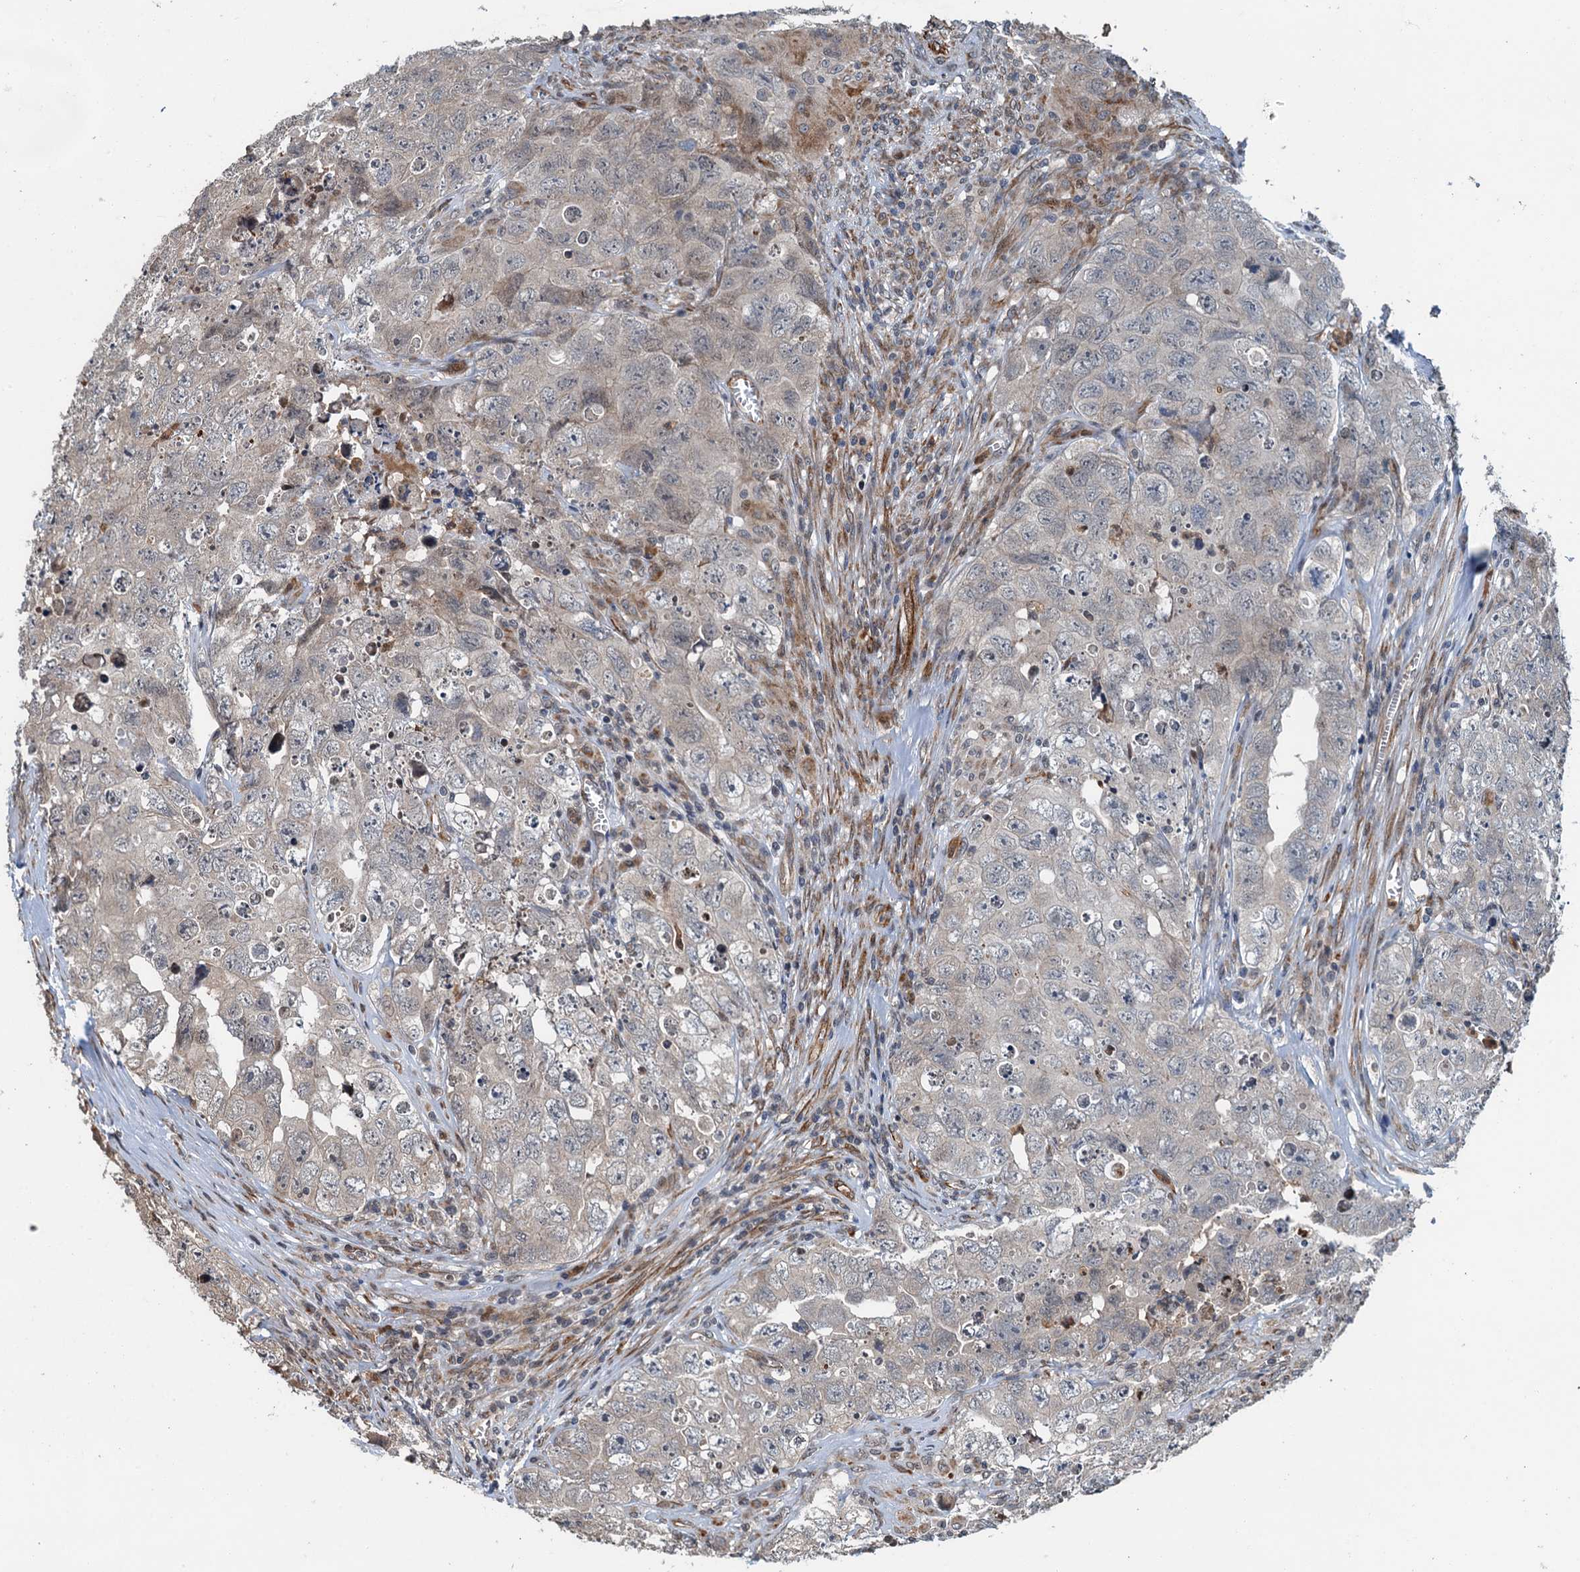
{"staining": {"intensity": "negative", "quantity": "none", "location": "none"}, "tissue": "testis cancer", "cell_type": "Tumor cells", "image_type": "cancer", "snomed": [{"axis": "morphology", "description": "Seminoma, NOS"}, {"axis": "morphology", "description": "Carcinoma, Embryonal, NOS"}, {"axis": "topography", "description": "Testis"}], "caption": "Tumor cells are negative for brown protein staining in testis cancer. (IHC, brightfield microscopy, high magnification).", "gene": "WHAMM", "patient": {"sex": "male", "age": 43}}